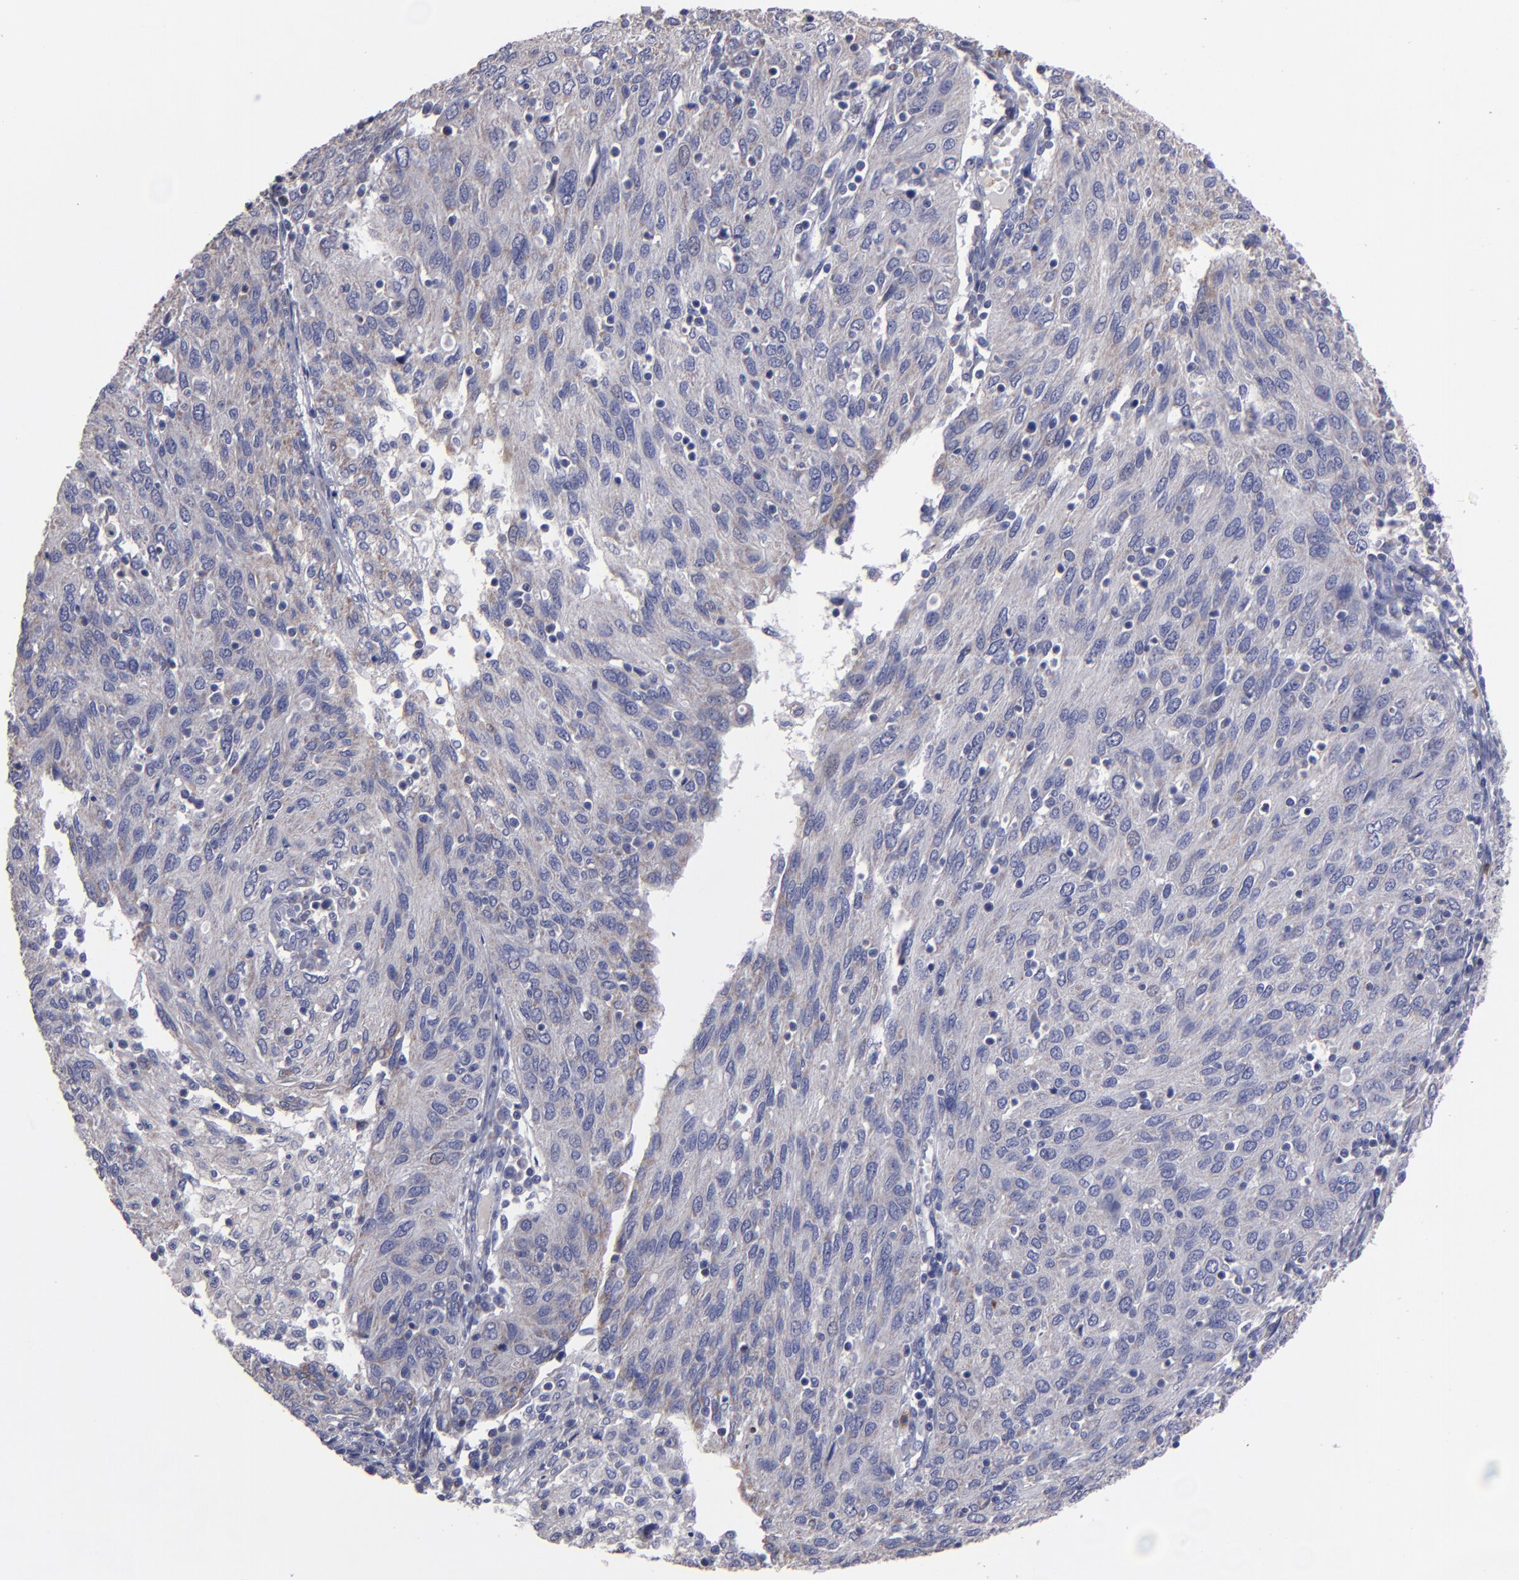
{"staining": {"intensity": "weak", "quantity": ">75%", "location": "cytoplasmic/membranous"}, "tissue": "ovarian cancer", "cell_type": "Tumor cells", "image_type": "cancer", "snomed": [{"axis": "morphology", "description": "Carcinoma, endometroid"}, {"axis": "topography", "description": "Ovary"}], "caption": "DAB immunohistochemical staining of ovarian endometroid carcinoma reveals weak cytoplasmic/membranous protein expression in about >75% of tumor cells. The staining was performed using DAB, with brown indicating positive protein expression. Nuclei are stained blue with hematoxylin.", "gene": "FGR", "patient": {"sex": "female", "age": 50}}